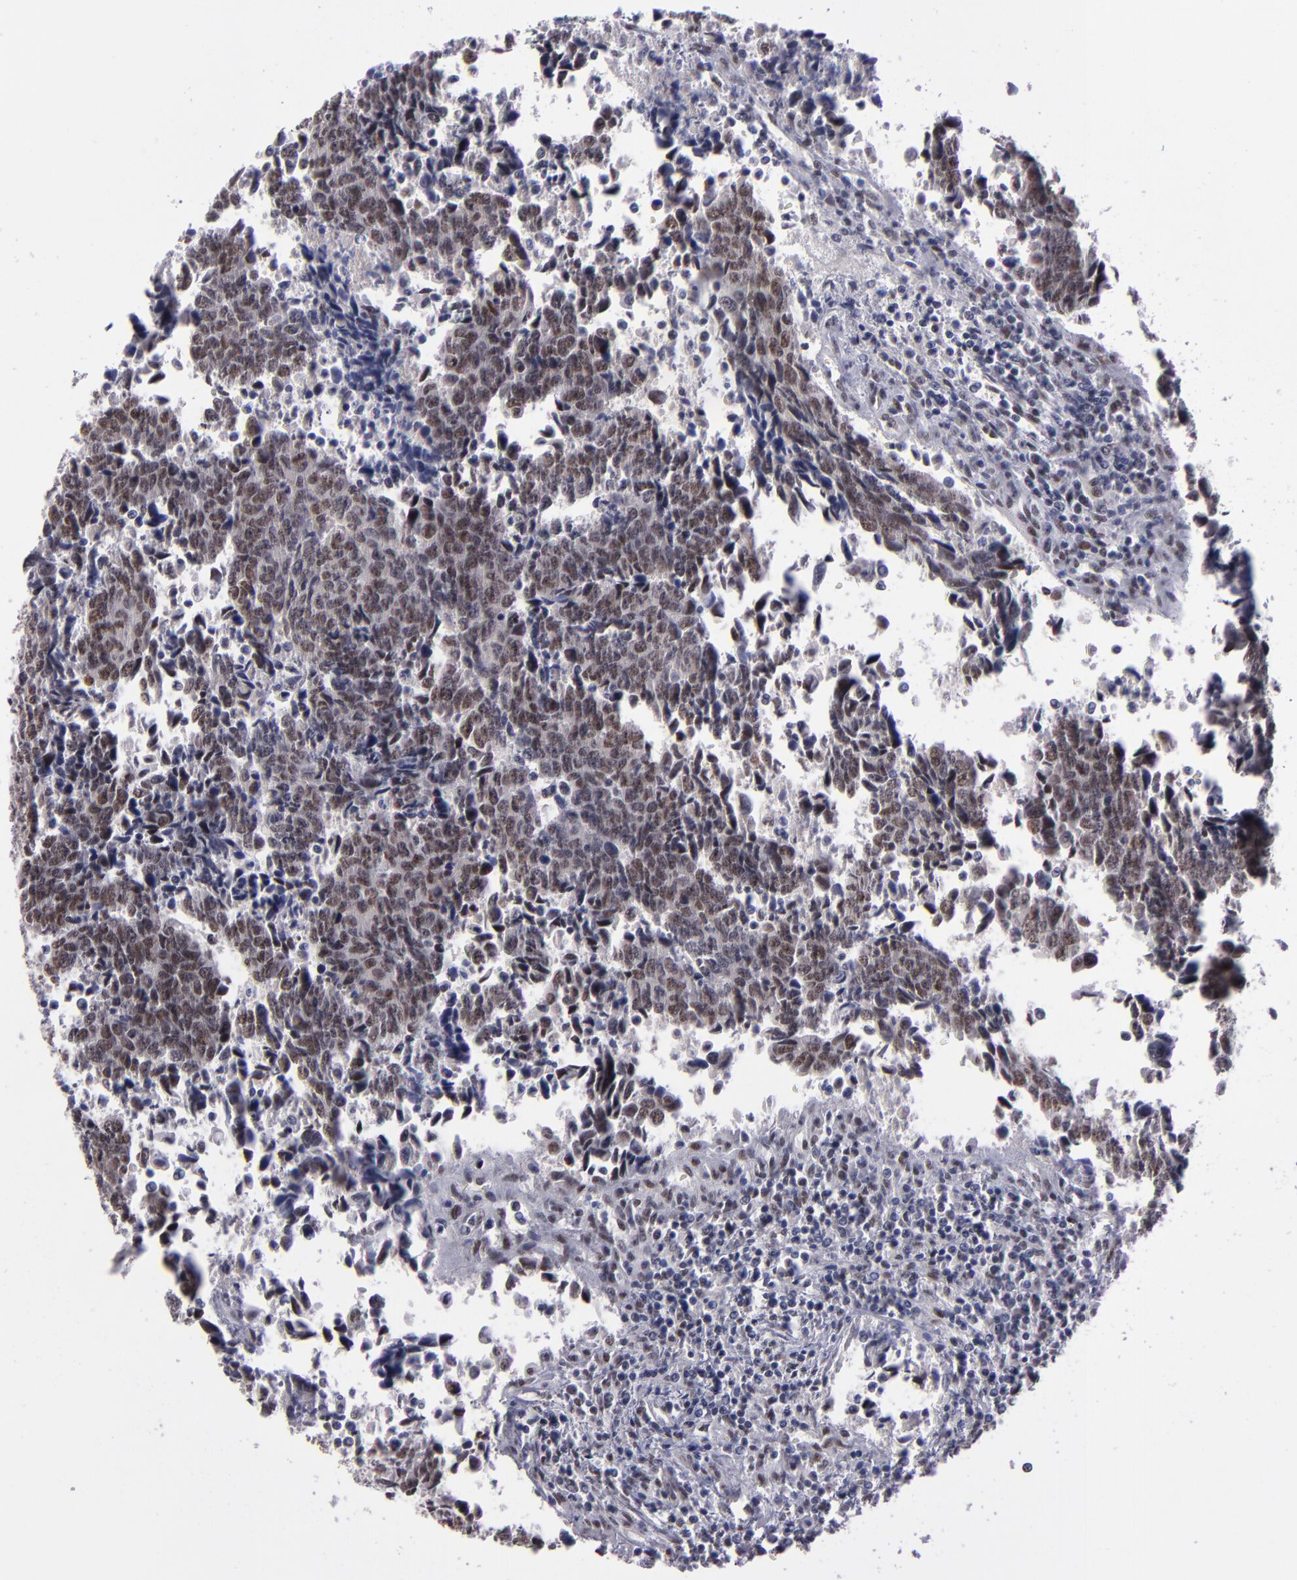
{"staining": {"intensity": "moderate", "quantity": ">75%", "location": "nuclear"}, "tissue": "urothelial cancer", "cell_type": "Tumor cells", "image_type": "cancer", "snomed": [{"axis": "morphology", "description": "Urothelial carcinoma, High grade"}, {"axis": "topography", "description": "Urinary bladder"}], "caption": "High-grade urothelial carcinoma tissue reveals moderate nuclear expression in approximately >75% of tumor cells, visualized by immunohistochemistry. (DAB = brown stain, brightfield microscopy at high magnification).", "gene": "OTUB2", "patient": {"sex": "male", "age": 86}}